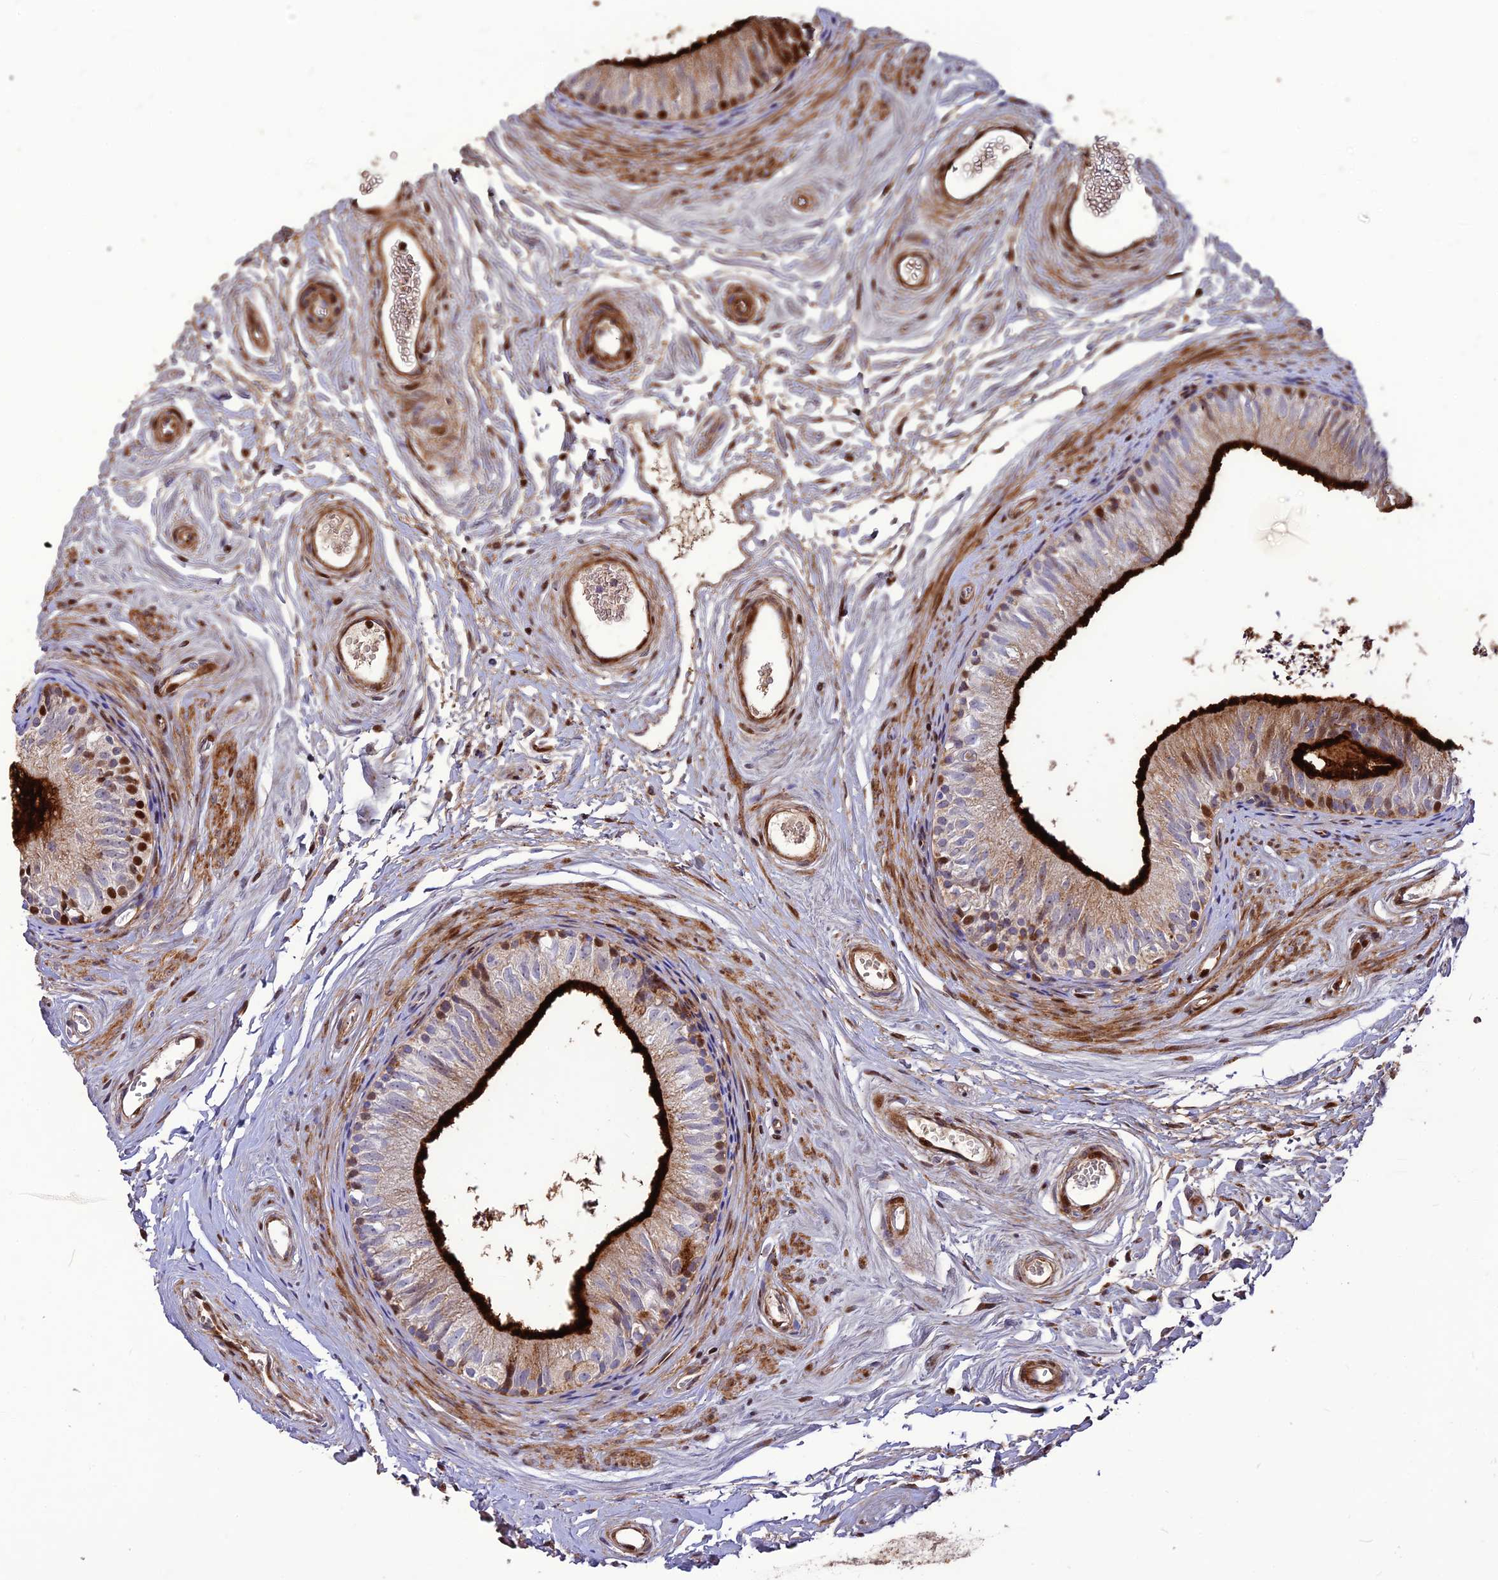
{"staining": {"intensity": "strong", "quantity": "25%-75%", "location": "cytoplasmic/membranous"}, "tissue": "epididymis", "cell_type": "Glandular cells", "image_type": "normal", "snomed": [{"axis": "morphology", "description": "Normal tissue, NOS"}, {"axis": "topography", "description": "Epididymis"}], "caption": "Protein staining exhibits strong cytoplasmic/membranous positivity in approximately 25%-75% of glandular cells in unremarkable epididymis. Nuclei are stained in blue.", "gene": "RIMOC1", "patient": {"sex": "male", "age": 56}}